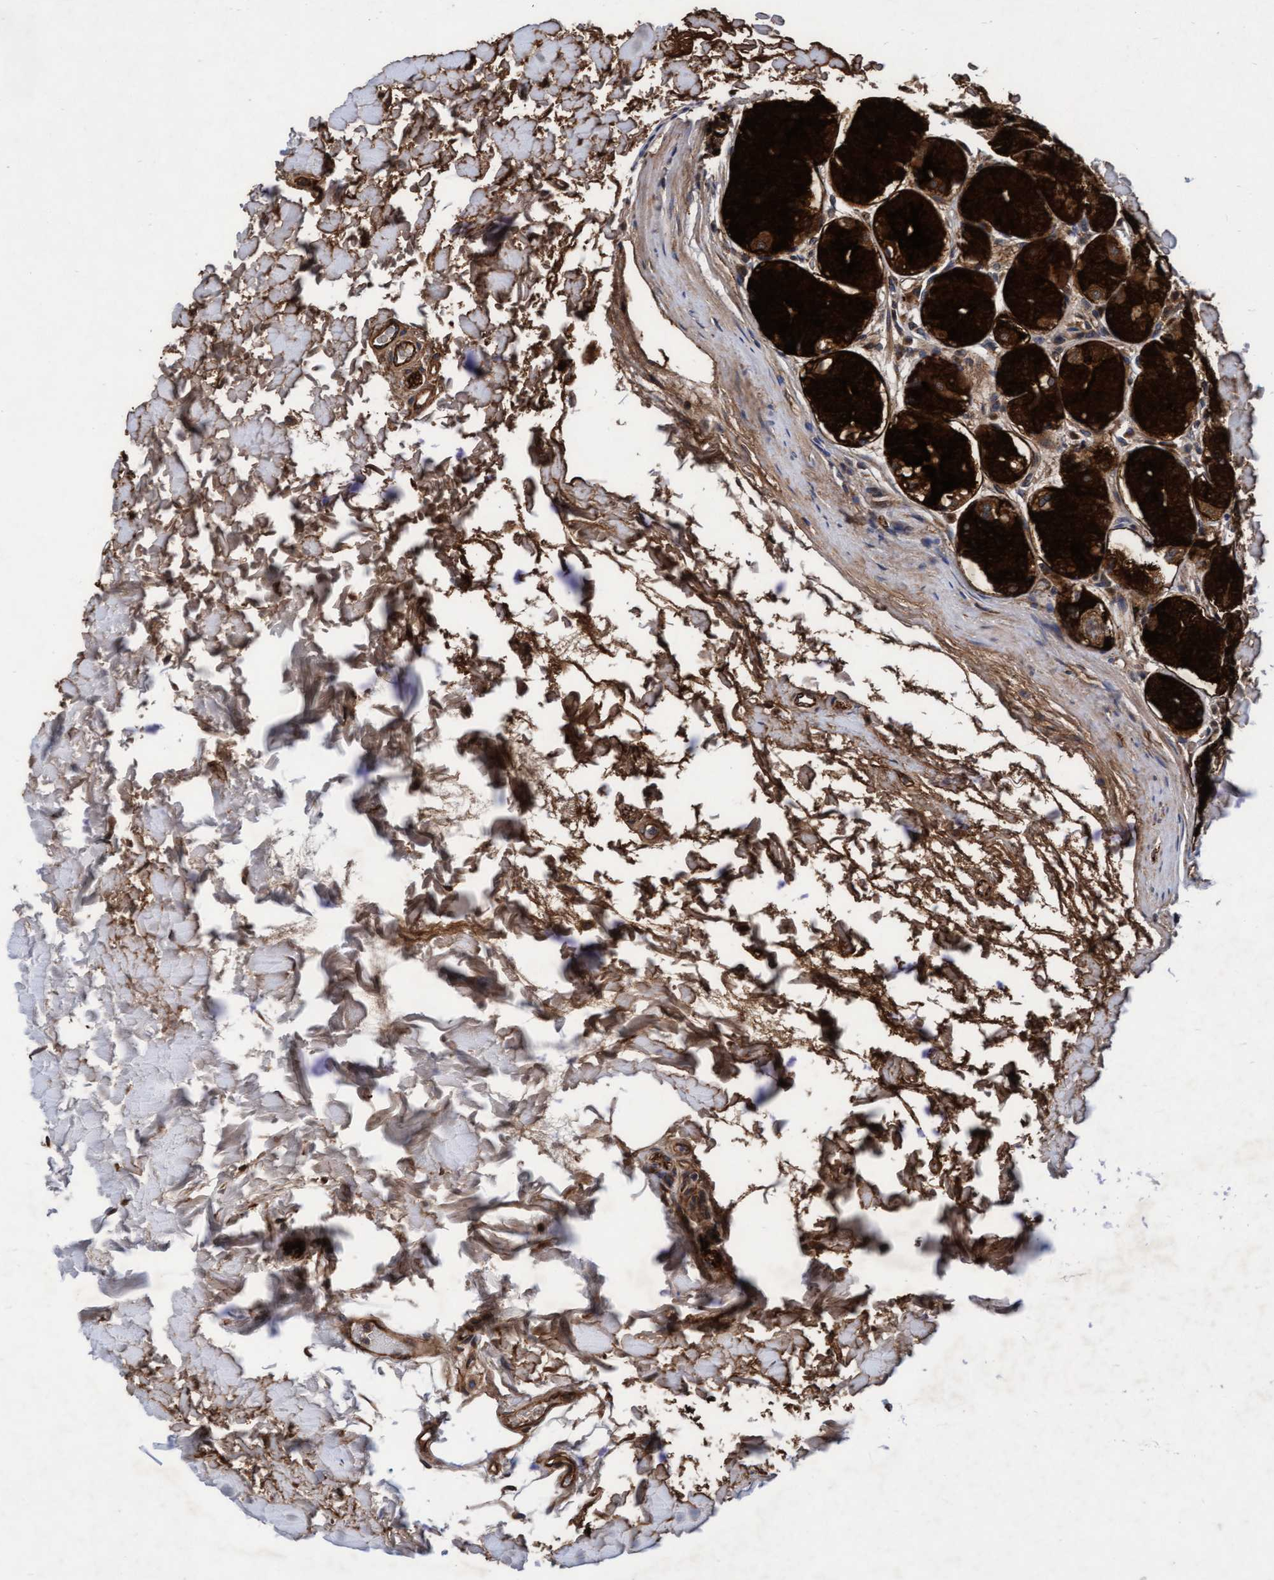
{"staining": {"intensity": "strong", "quantity": ">75%", "location": "cytoplasmic/membranous"}, "tissue": "stomach", "cell_type": "Glandular cells", "image_type": "normal", "snomed": [{"axis": "morphology", "description": "Normal tissue, NOS"}, {"axis": "topography", "description": "Stomach"}, {"axis": "topography", "description": "Stomach, lower"}], "caption": "Benign stomach displays strong cytoplasmic/membranous positivity in about >75% of glandular cells.", "gene": "EFCAB13", "patient": {"sex": "female", "age": 56}}